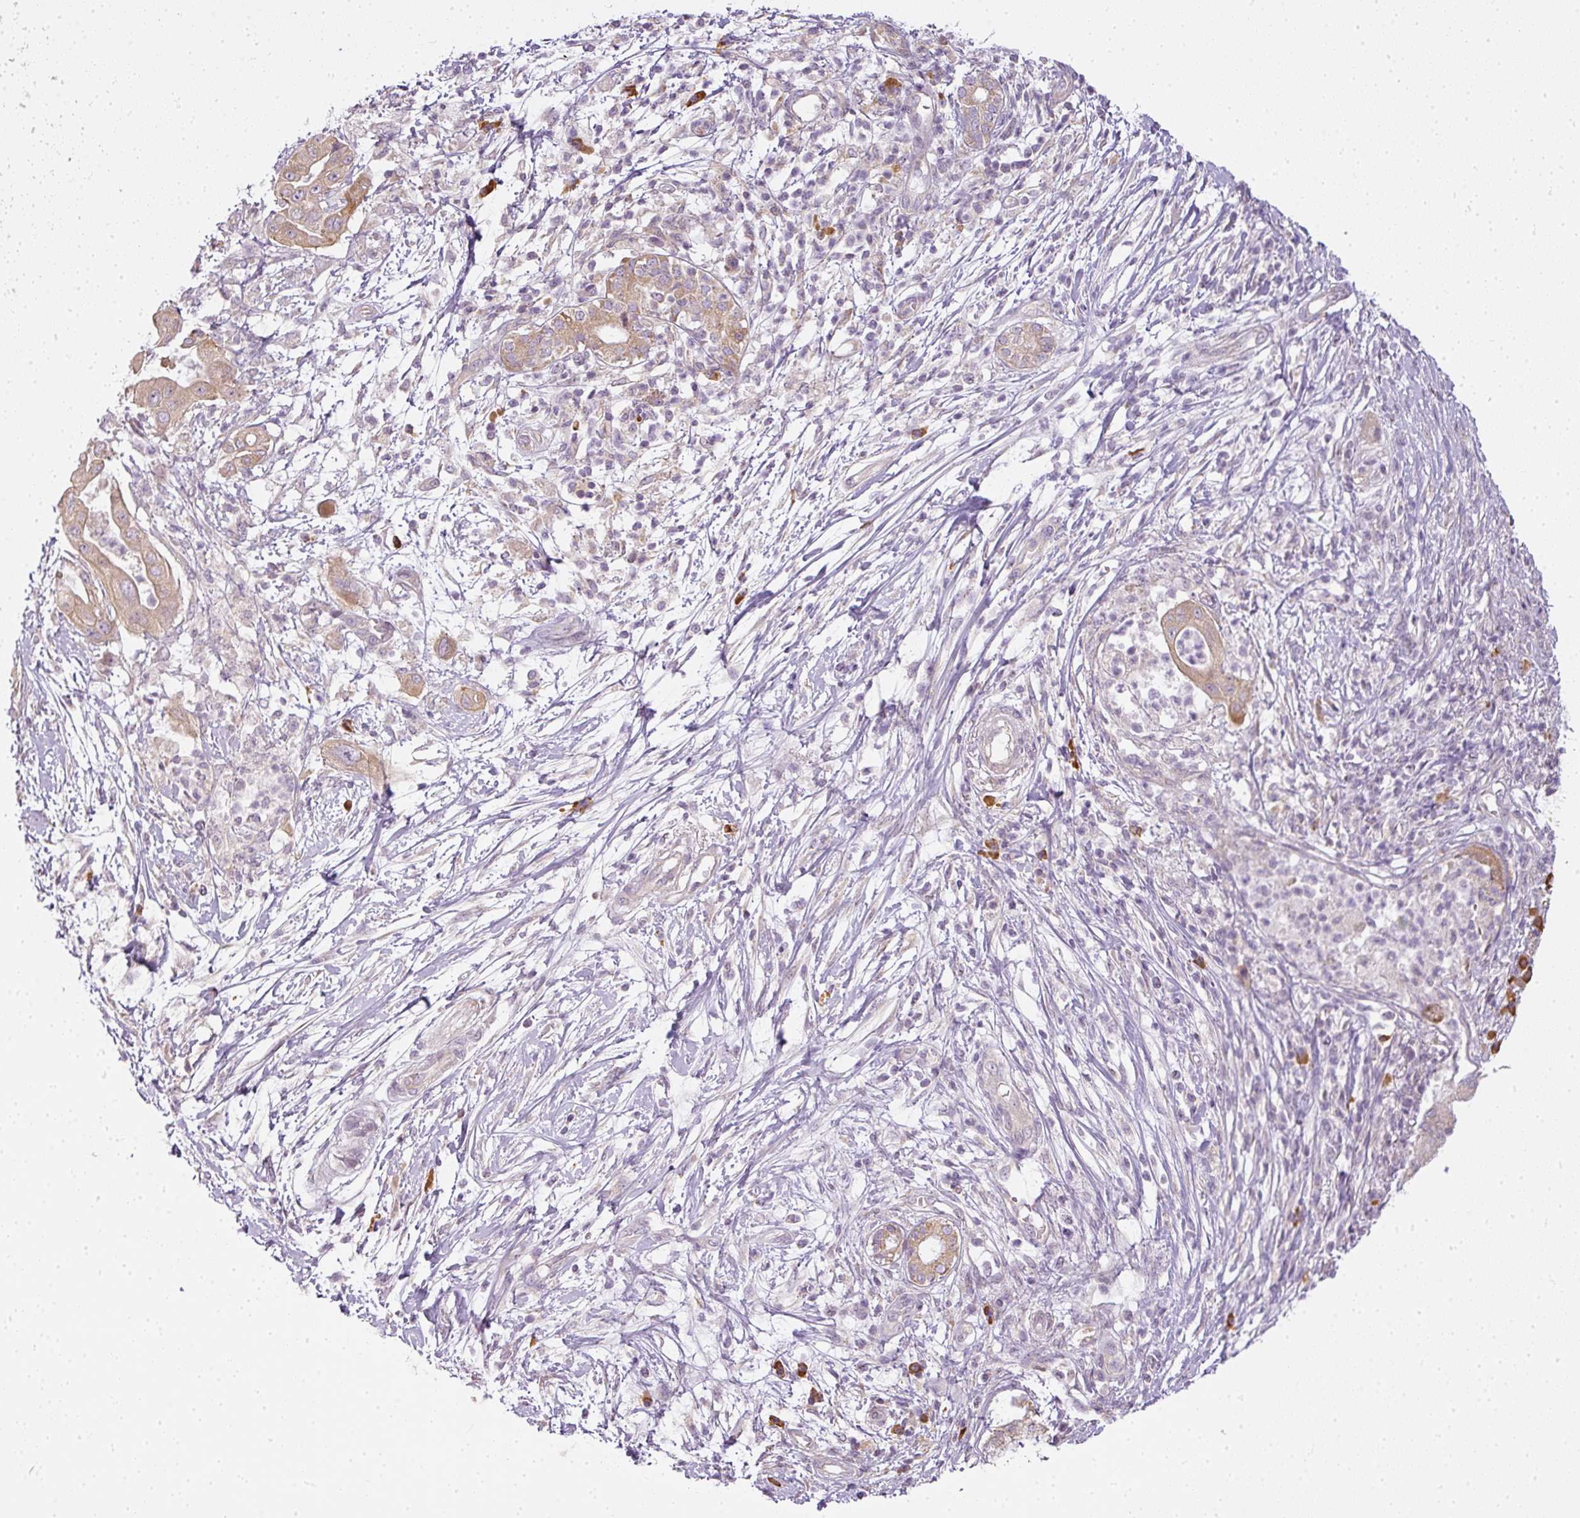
{"staining": {"intensity": "moderate", "quantity": ">75%", "location": "cytoplasmic/membranous"}, "tissue": "pancreatic cancer", "cell_type": "Tumor cells", "image_type": "cancer", "snomed": [{"axis": "morphology", "description": "Adenocarcinoma, NOS"}, {"axis": "topography", "description": "Pancreas"}], "caption": "A brown stain labels moderate cytoplasmic/membranous staining of a protein in pancreatic adenocarcinoma tumor cells.", "gene": "LY75", "patient": {"sex": "male", "age": 68}}